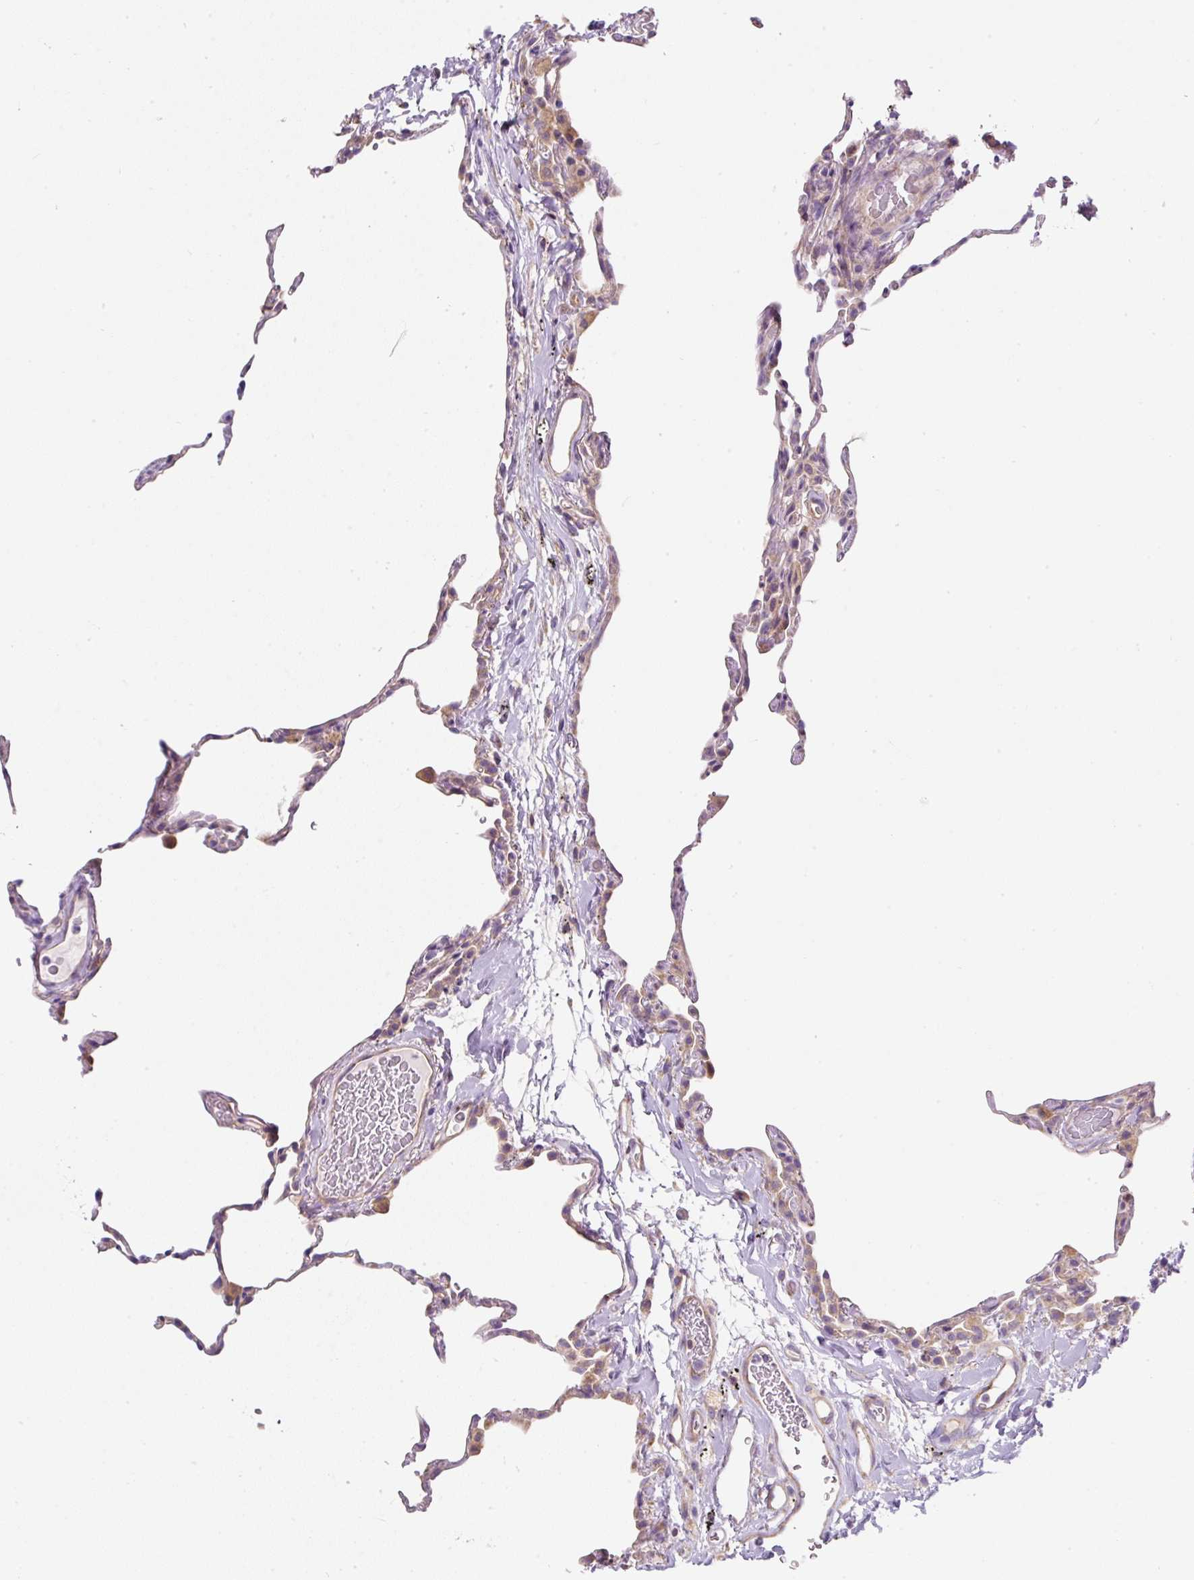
{"staining": {"intensity": "moderate", "quantity": "<25%", "location": "cytoplasmic/membranous"}, "tissue": "lung", "cell_type": "Alveolar cells", "image_type": "normal", "snomed": [{"axis": "morphology", "description": "Normal tissue, NOS"}, {"axis": "topography", "description": "Lung"}], "caption": "A photomicrograph of human lung stained for a protein shows moderate cytoplasmic/membranous brown staining in alveolar cells. Ihc stains the protein in brown and the nuclei are stained blue.", "gene": "ERAP2", "patient": {"sex": "female", "age": 57}}